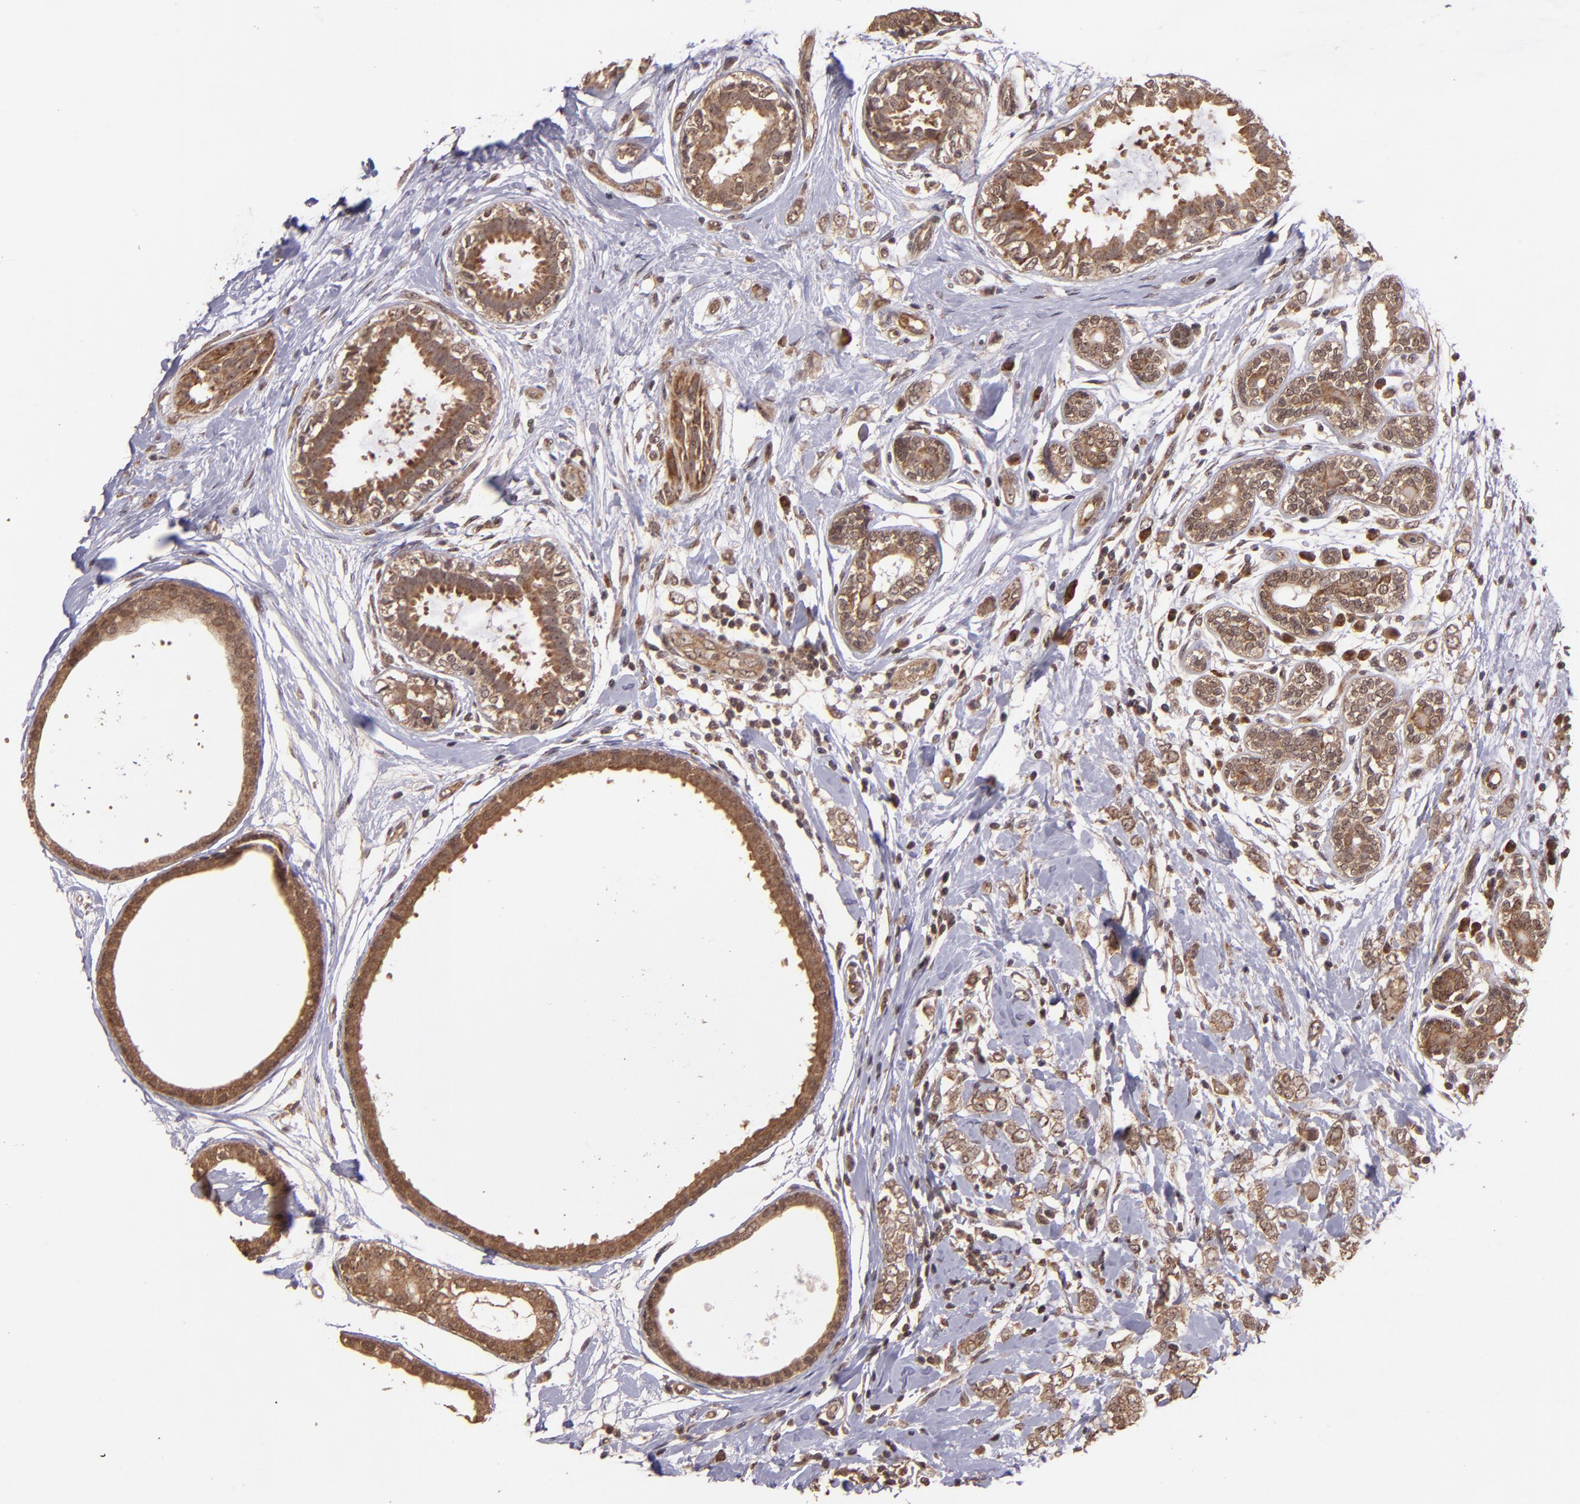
{"staining": {"intensity": "strong", "quantity": ">75%", "location": "cytoplasmic/membranous"}, "tissue": "breast cancer", "cell_type": "Tumor cells", "image_type": "cancer", "snomed": [{"axis": "morphology", "description": "Normal tissue, NOS"}, {"axis": "morphology", "description": "Lobular carcinoma"}, {"axis": "topography", "description": "Breast"}], "caption": "Protein analysis of lobular carcinoma (breast) tissue demonstrates strong cytoplasmic/membranous staining in approximately >75% of tumor cells.", "gene": "USP51", "patient": {"sex": "female", "age": 47}}